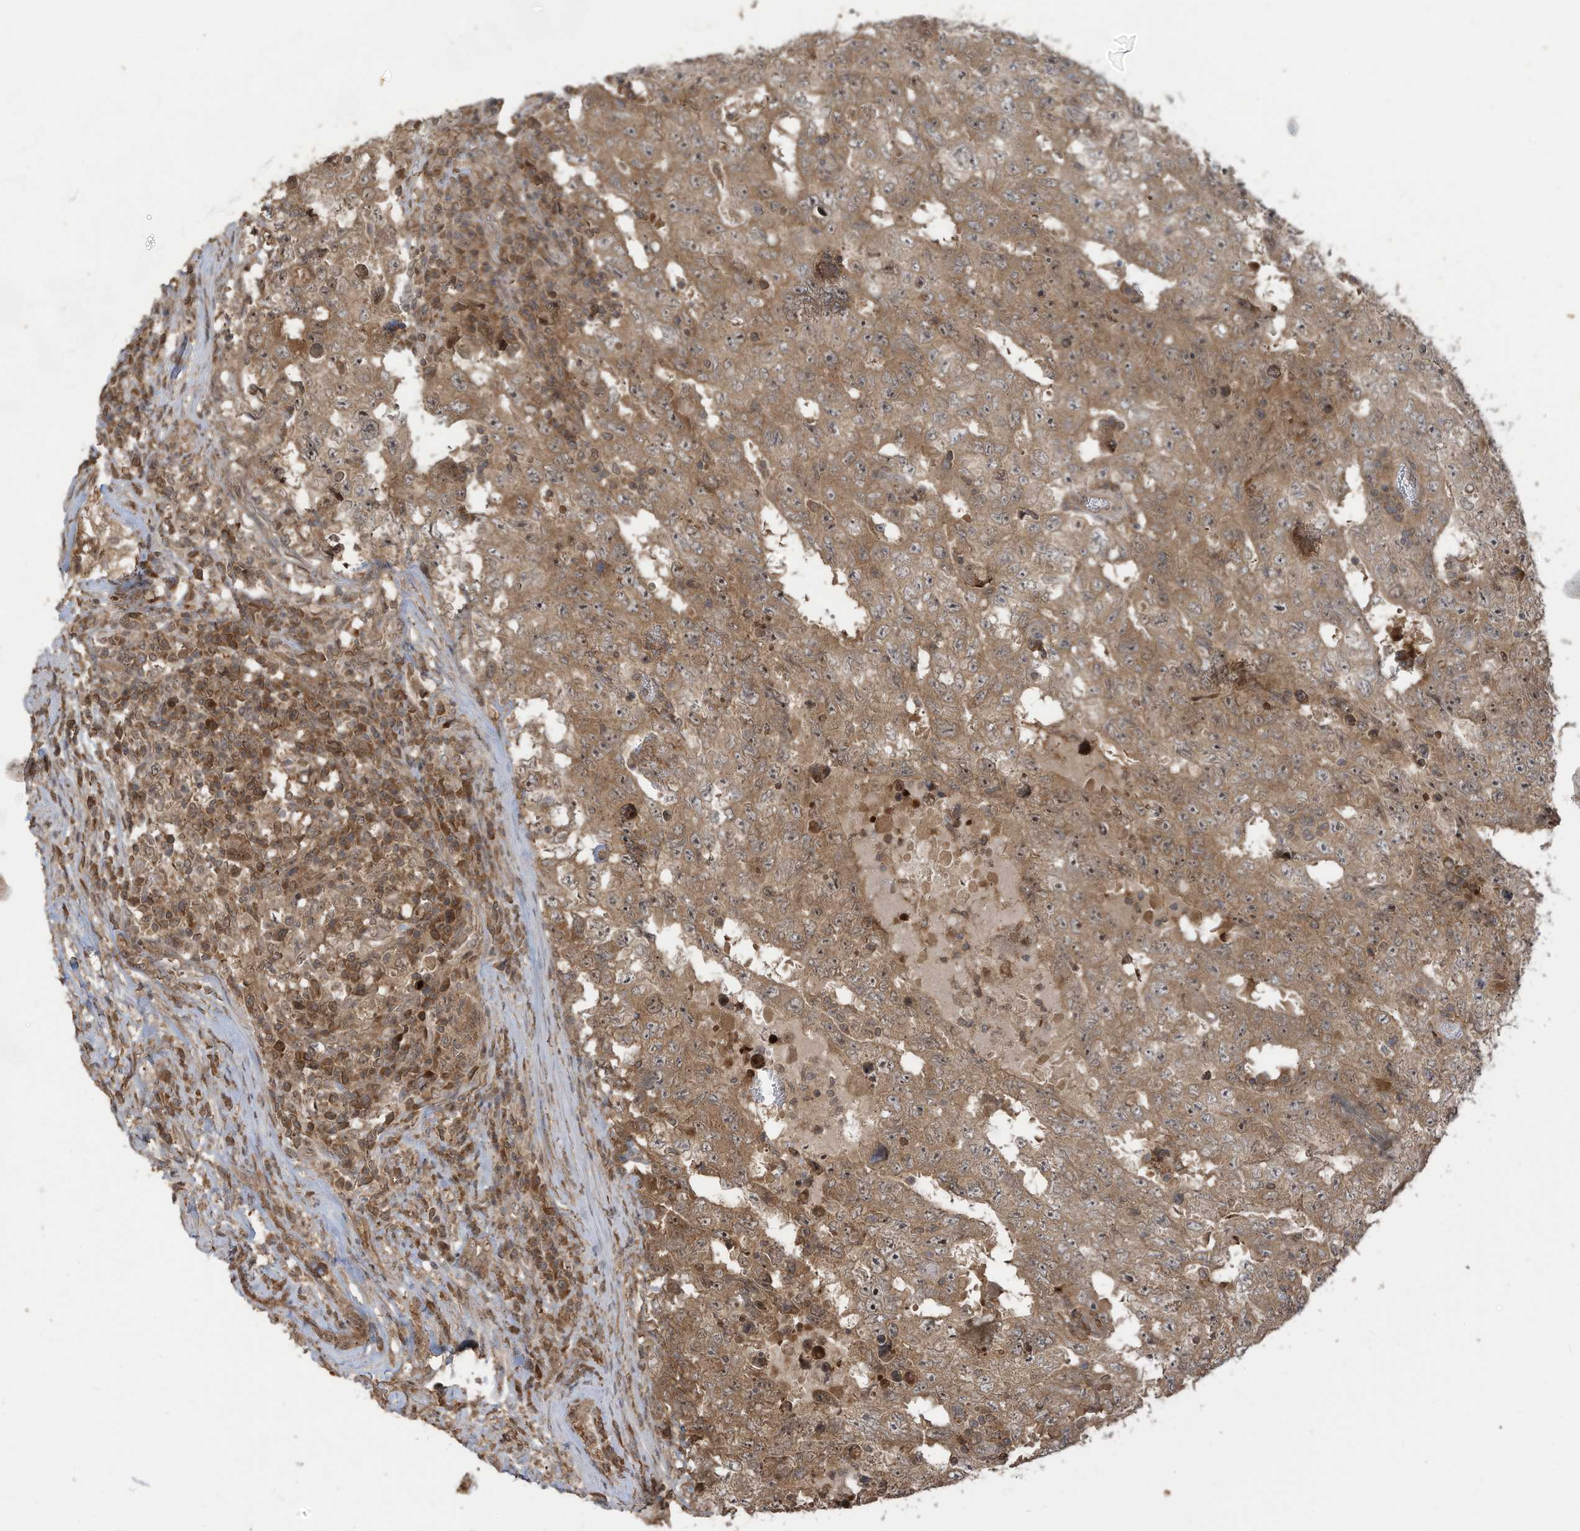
{"staining": {"intensity": "moderate", "quantity": ">75%", "location": "cytoplasmic/membranous,nuclear"}, "tissue": "testis cancer", "cell_type": "Tumor cells", "image_type": "cancer", "snomed": [{"axis": "morphology", "description": "Carcinoma, Embryonal, NOS"}, {"axis": "topography", "description": "Testis"}], "caption": "Protein staining of testis embryonal carcinoma tissue displays moderate cytoplasmic/membranous and nuclear positivity in approximately >75% of tumor cells.", "gene": "CARF", "patient": {"sex": "male", "age": 26}}